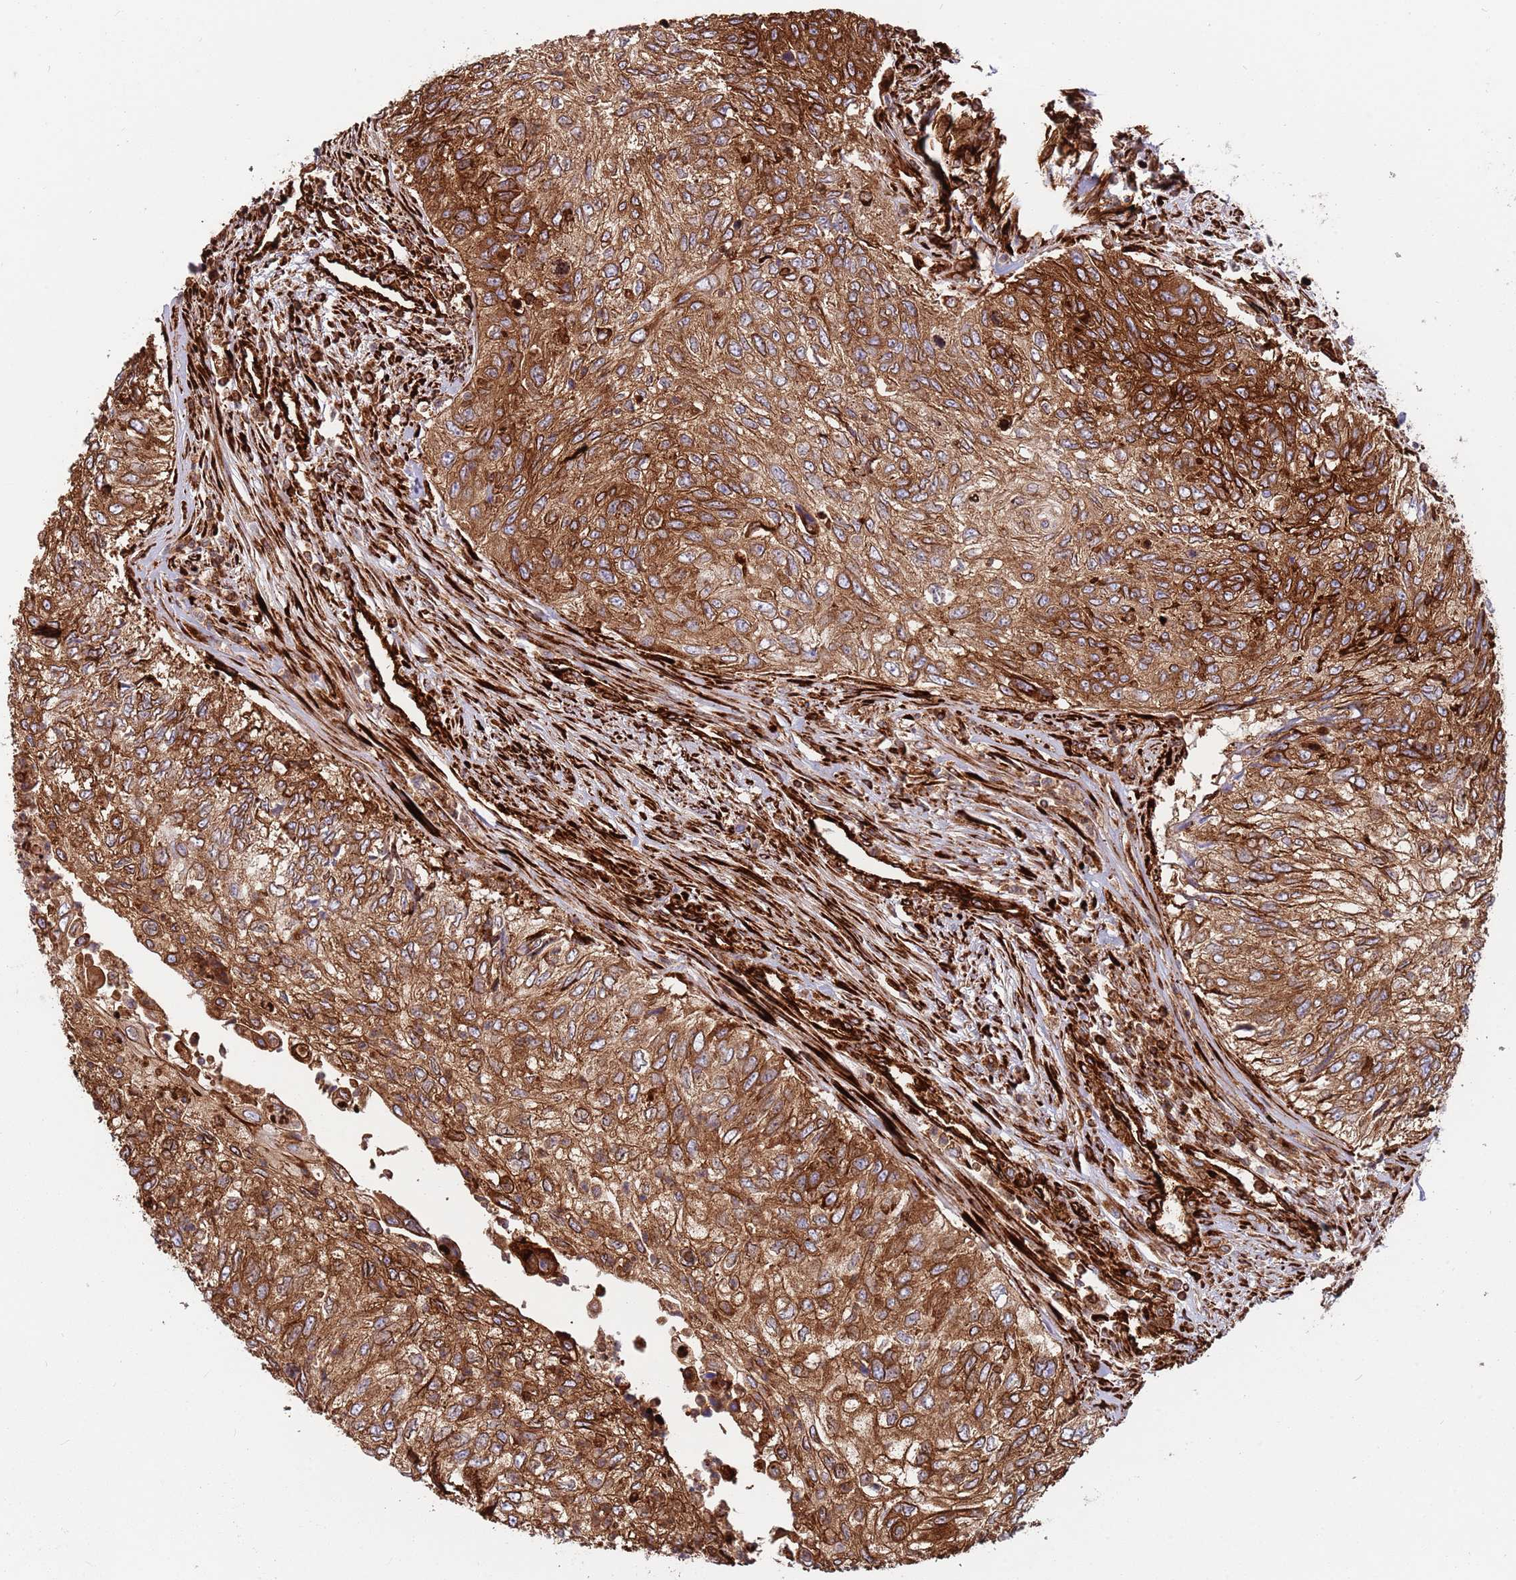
{"staining": {"intensity": "strong", "quantity": ">75%", "location": "cytoplasmic/membranous"}, "tissue": "urothelial cancer", "cell_type": "Tumor cells", "image_type": "cancer", "snomed": [{"axis": "morphology", "description": "Urothelial carcinoma, High grade"}, {"axis": "topography", "description": "Urinary bladder"}], "caption": "The photomicrograph displays a brown stain indicating the presence of a protein in the cytoplasmic/membranous of tumor cells in high-grade urothelial carcinoma.", "gene": "KBTBD7", "patient": {"sex": "female", "age": 60}}